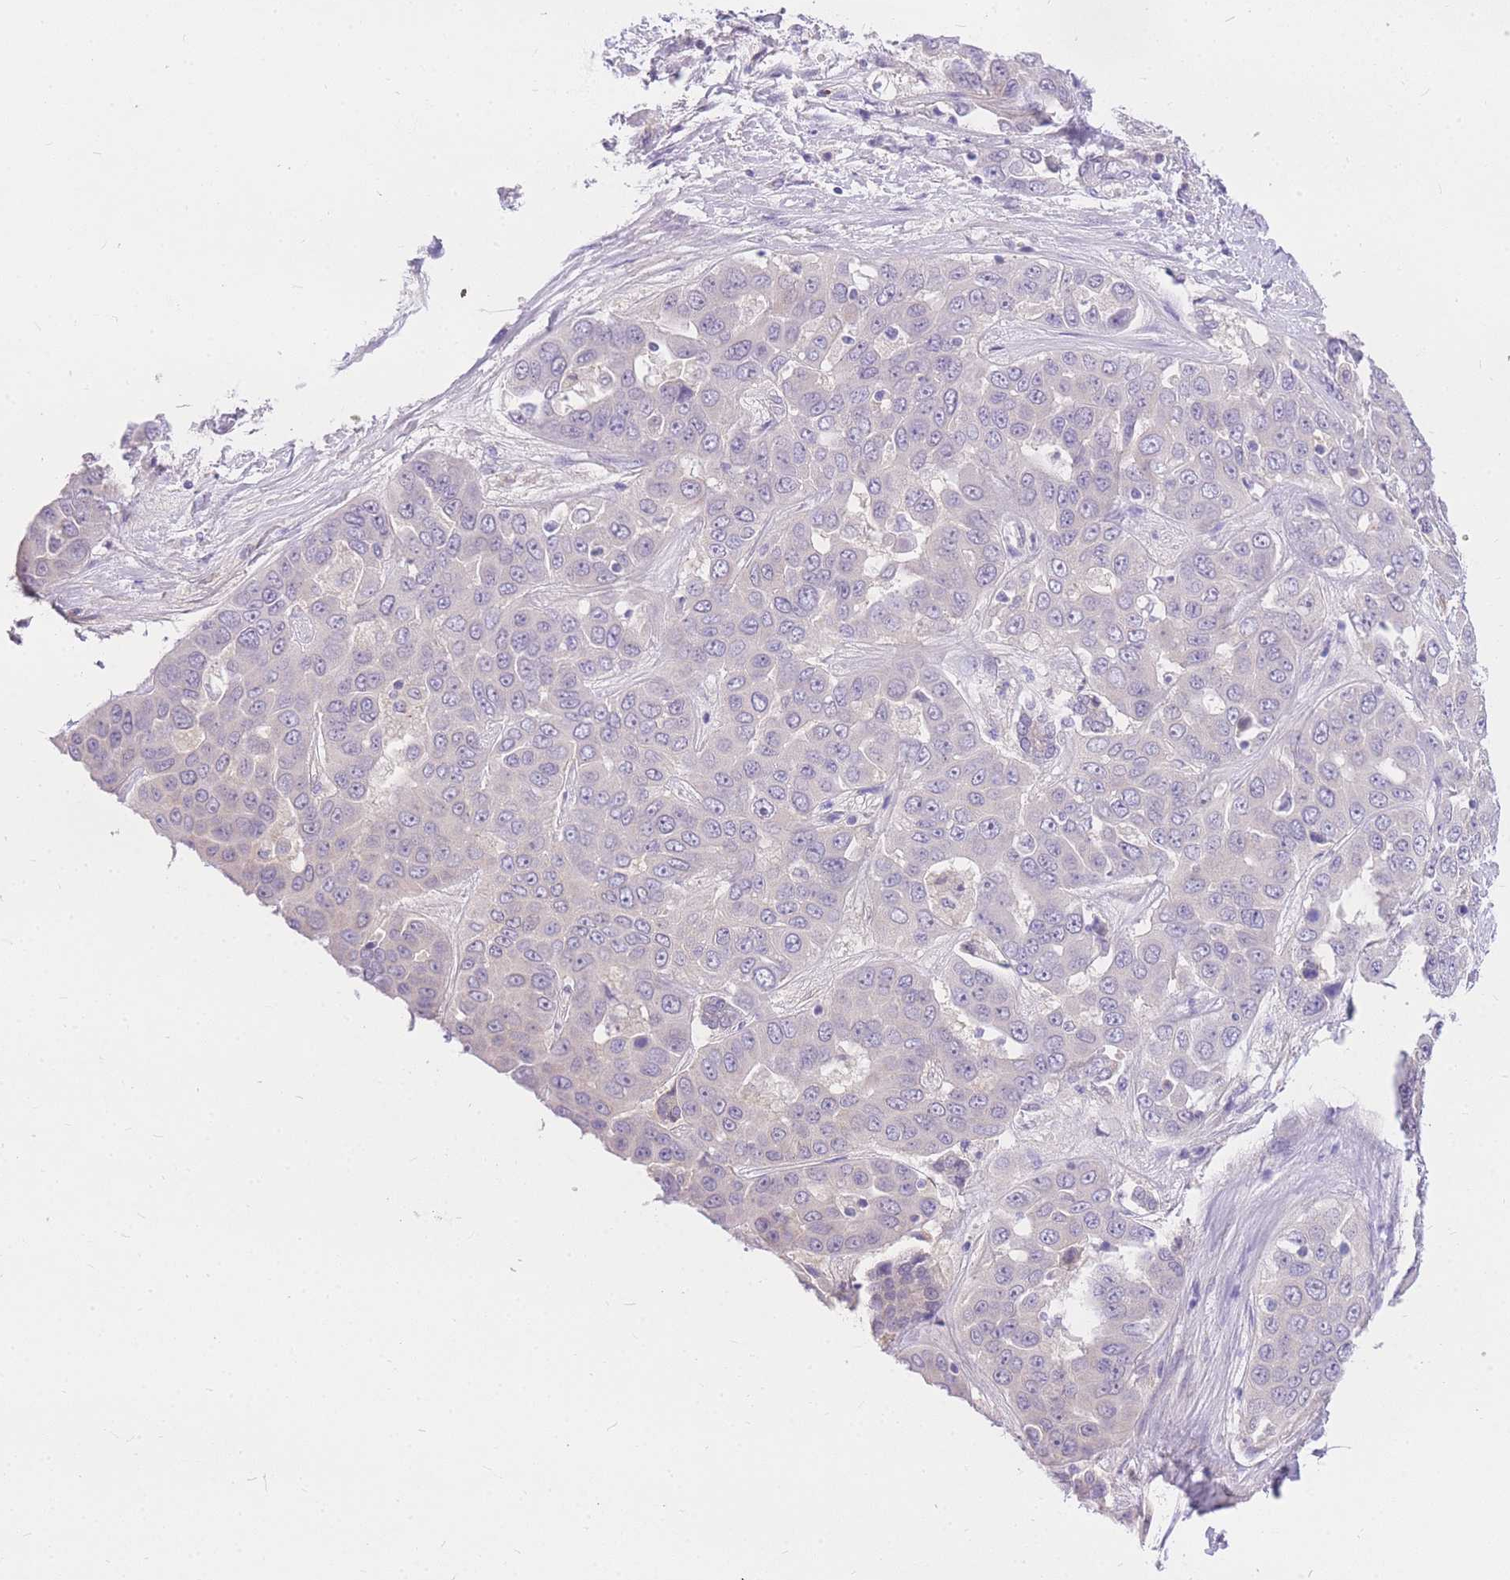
{"staining": {"intensity": "negative", "quantity": "none", "location": "none"}, "tissue": "liver cancer", "cell_type": "Tumor cells", "image_type": "cancer", "snomed": [{"axis": "morphology", "description": "Cholangiocarcinoma"}, {"axis": "topography", "description": "Liver"}], "caption": "An image of human cholangiocarcinoma (liver) is negative for staining in tumor cells. The staining is performed using DAB brown chromogen with nuclei counter-stained in using hematoxylin.", "gene": "S100PBP", "patient": {"sex": "female", "age": 52}}